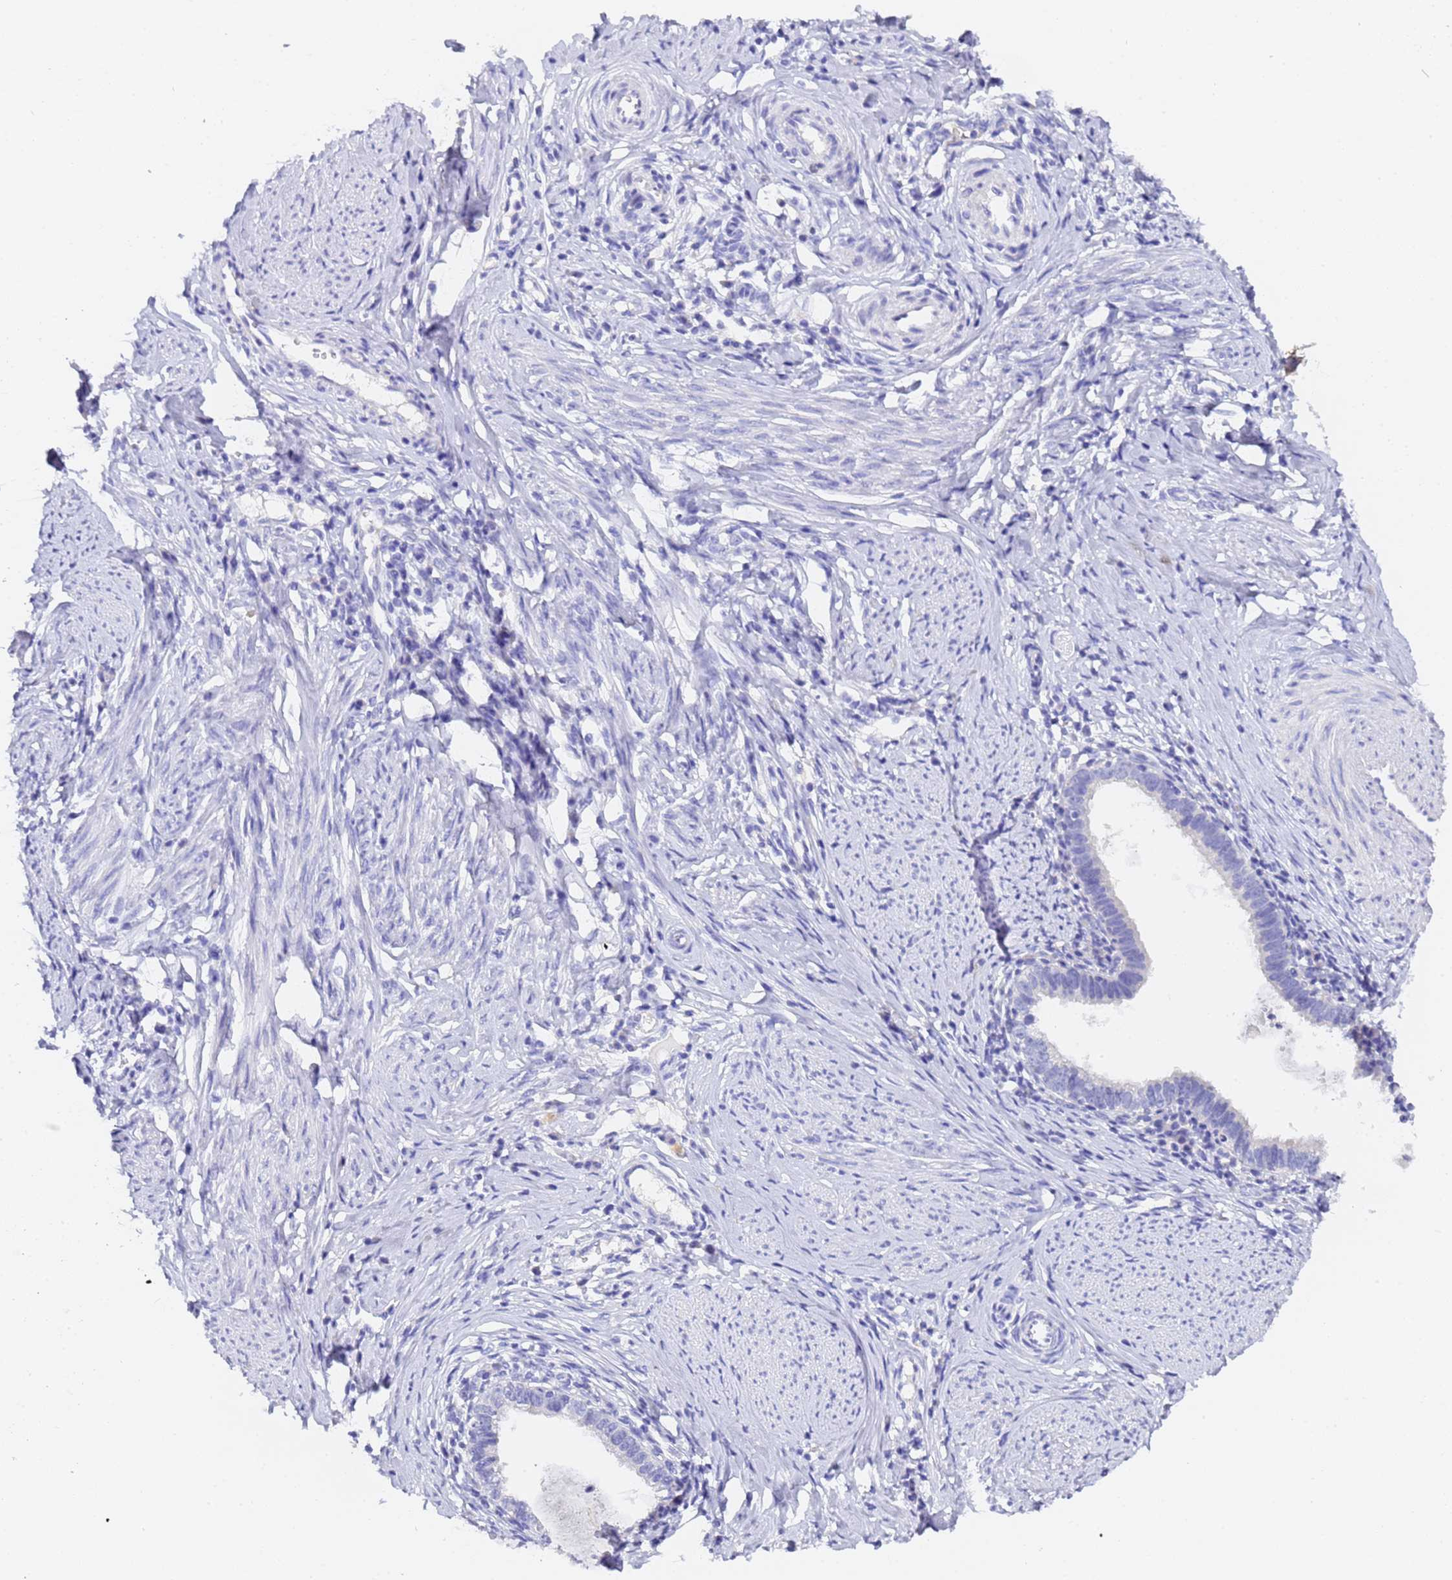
{"staining": {"intensity": "negative", "quantity": "none", "location": "none"}, "tissue": "cervical cancer", "cell_type": "Tumor cells", "image_type": "cancer", "snomed": [{"axis": "morphology", "description": "Adenocarcinoma, NOS"}, {"axis": "topography", "description": "Cervix"}], "caption": "Tumor cells are negative for protein expression in human cervical cancer (adenocarcinoma).", "gene": "GABRA1", "patient": {"sex": "female", "age": 36}}